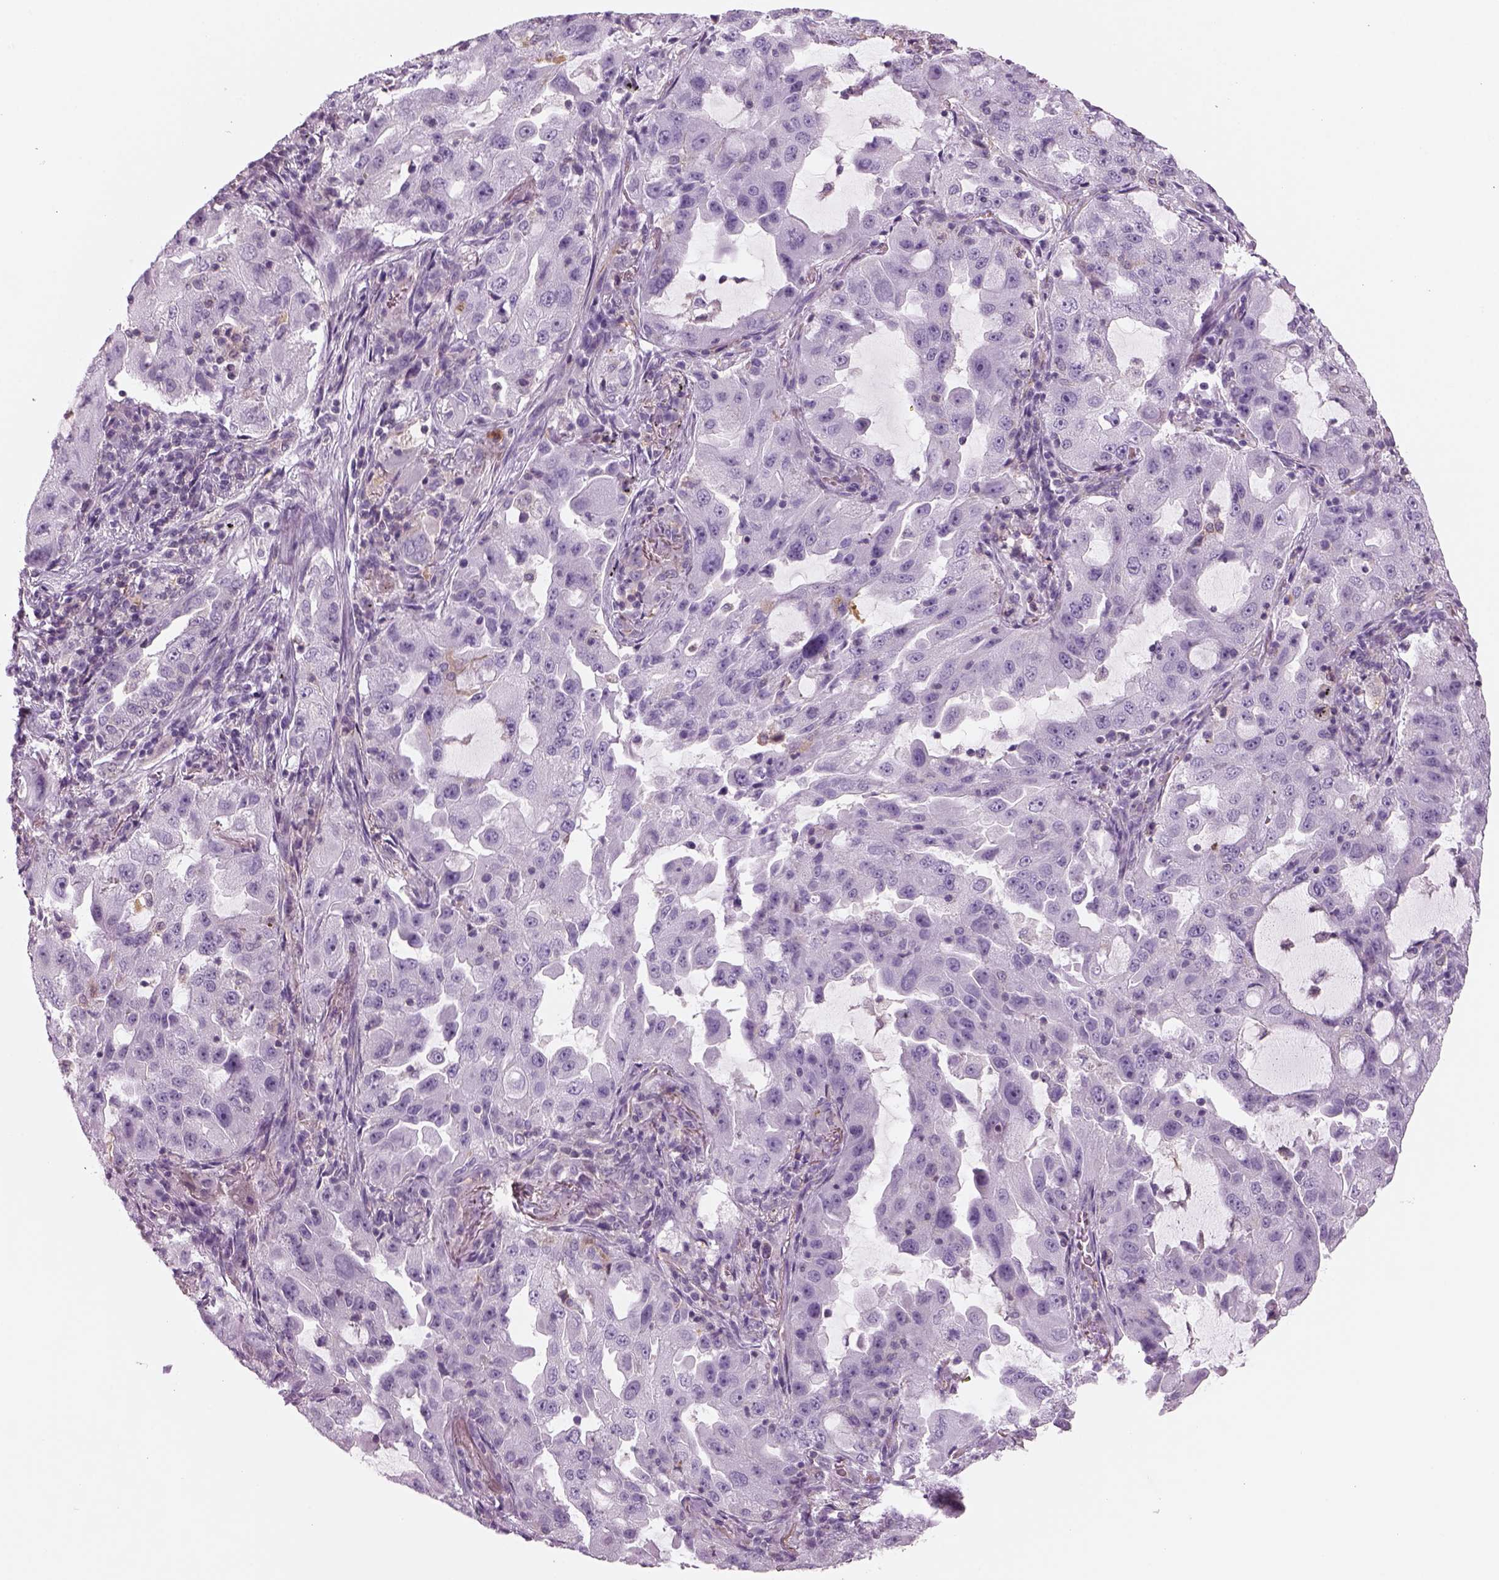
{"staining": {"intensity": "negative", "quantity": "none", "location": "none"}, "tissue": "lung cancer", "cell_type": "Tumor cells", "image_type": "cancer", "snomed": [{"axis": "morphology", "description": "Adenocarcinoma, NOS"}, {"axis": "topography", "description": "Lung"}], "caption": "Lung cancer (adenocarcinoma) was stained to show a protein in brown. There is no significant staining in tumor cells.", "gene": "SLC1A7", "patient": {"sex": "female", "age": 61}}